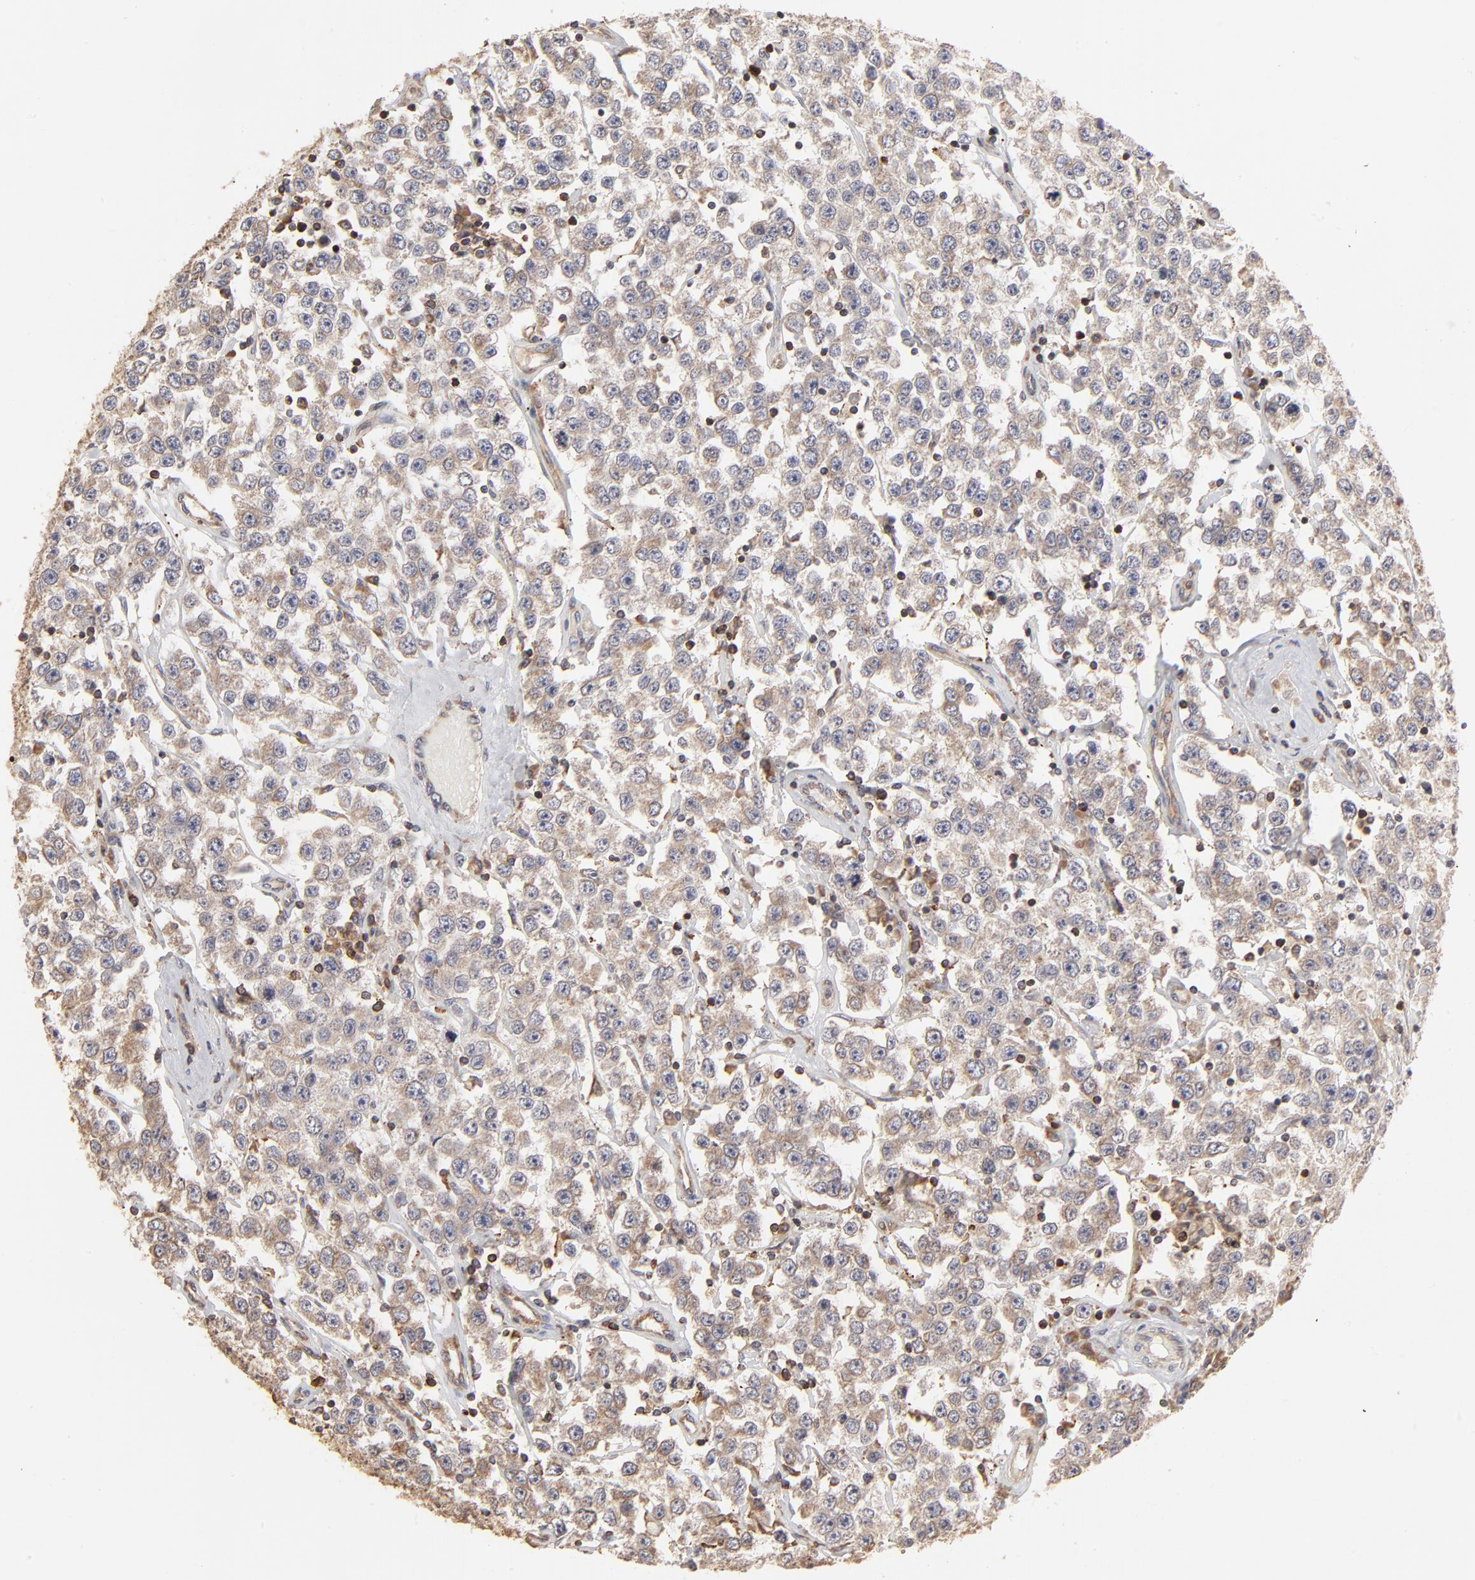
{"staining": {"intensity": "moderate", "quantity": ">75%", "location": "cytoplasmic/membranous"}, "tissue": "testis cancer", "cell_type": "Tumor cells", "image_type": "cancer", "snomed": [{"axis": "morphology", "description": "Seminoma, NOS"}, {"axis": "topography", "description": "Testis"}], "caption": "Moderate cytoplasmic/membranous expression is identified in approximately >75% of tumor cells in testis cancer (seminoma). The staining was performed using DAB (3,3'-diaminobenzidine) to visualize the protein expression in brown, while the nuclei were stained in blue with hematoxylin (Magnification: 20x).", "gene": "RNF213", "patient": {"sex": "male", "age": 52}}